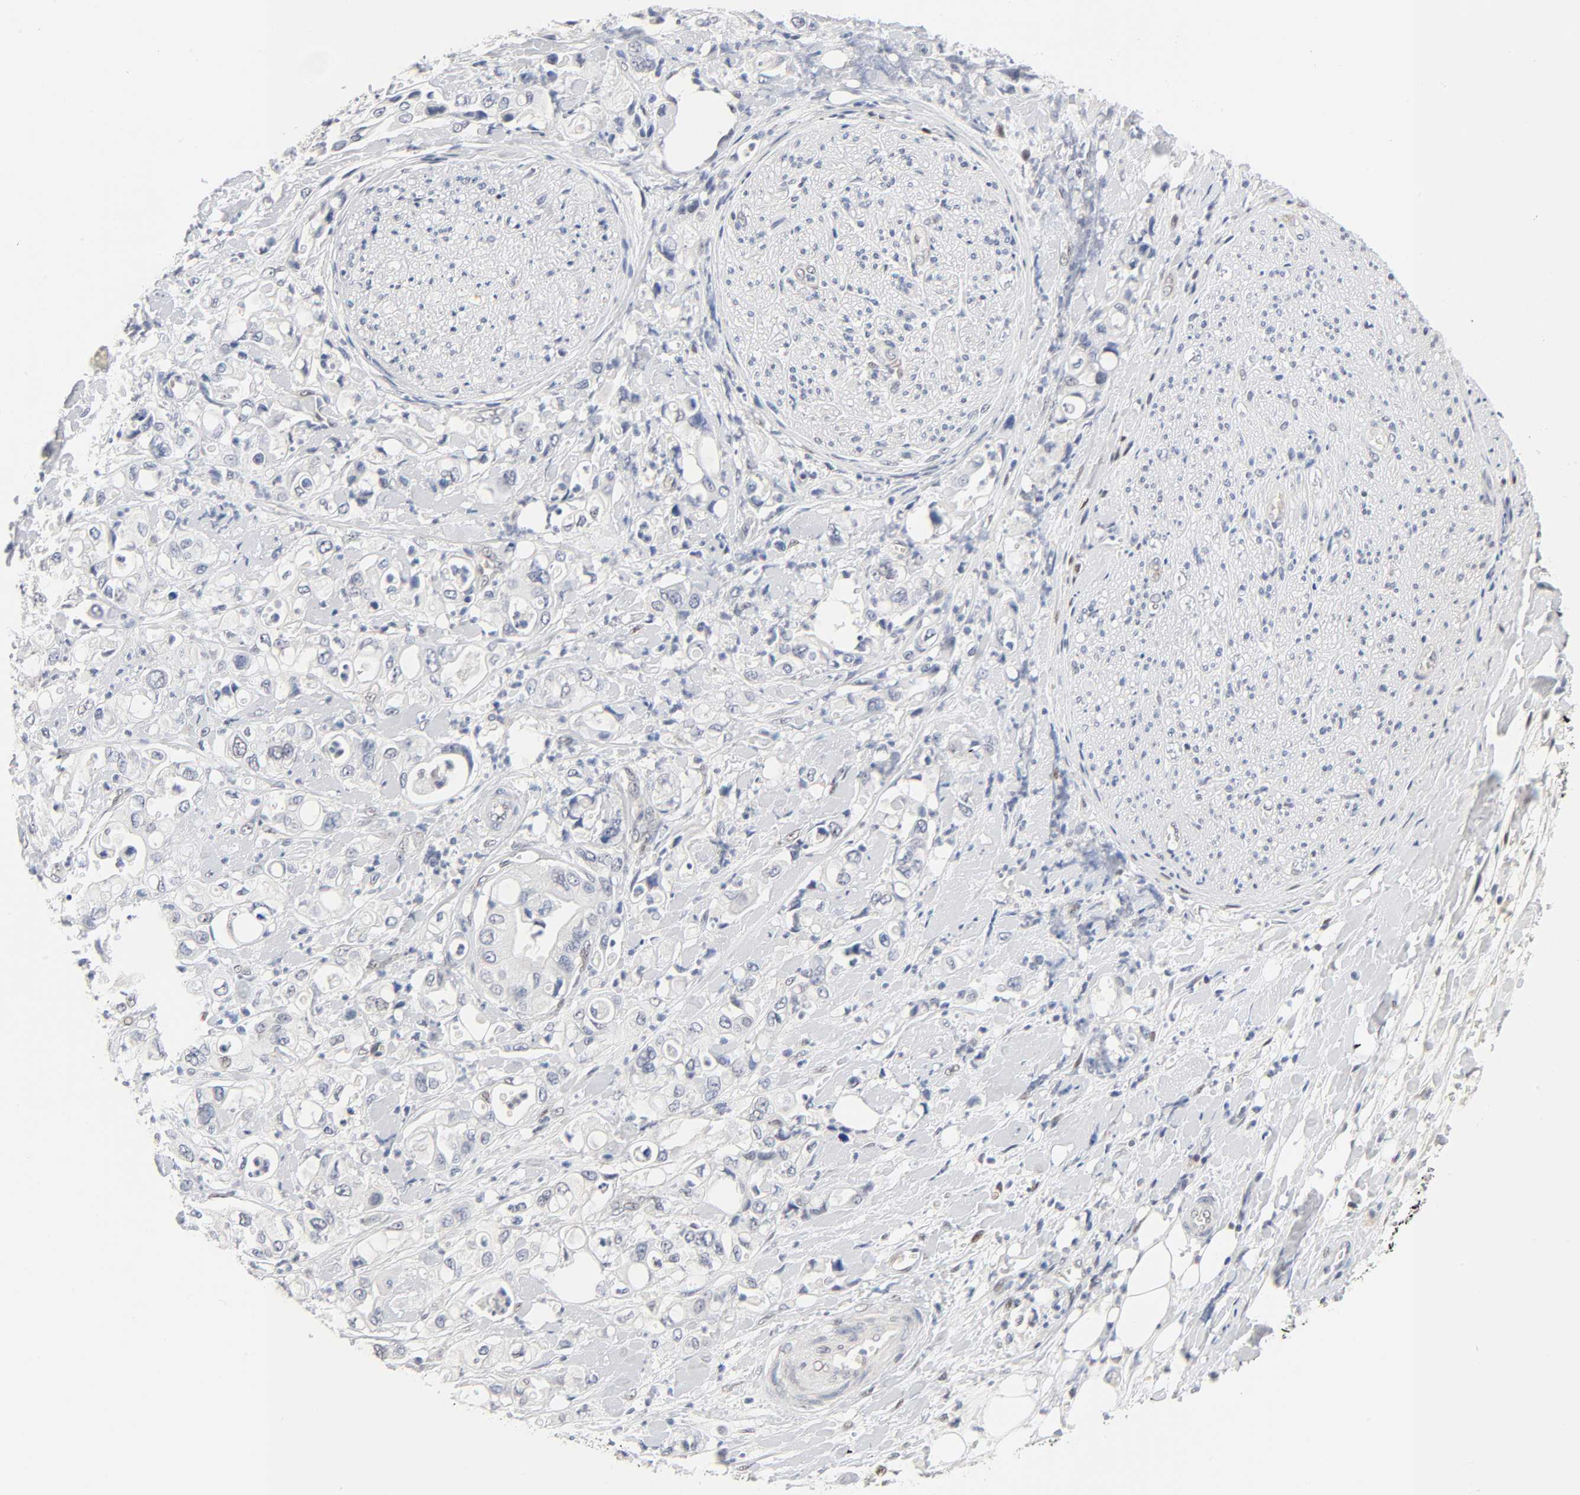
{"staining": {"intensity": "negative", "quantity": "none", "location": "none"}, "tissue": "pancreatic cancer", "cell_type": "Tumor cells", "image_type": "cancer", "snomed": [{"axis": "morphology", "description": "Adenocarcinoma, NOS"}, {"axis": "topography", "description": "Pancreas"}], "caption": "Immunohistochemistry of human pancreatic cancer (adenocarcinoma) demonstrates no positivity in tumor cells.", "gene": "NFATC1", "patient": {"sex": "male", "age": 70}}